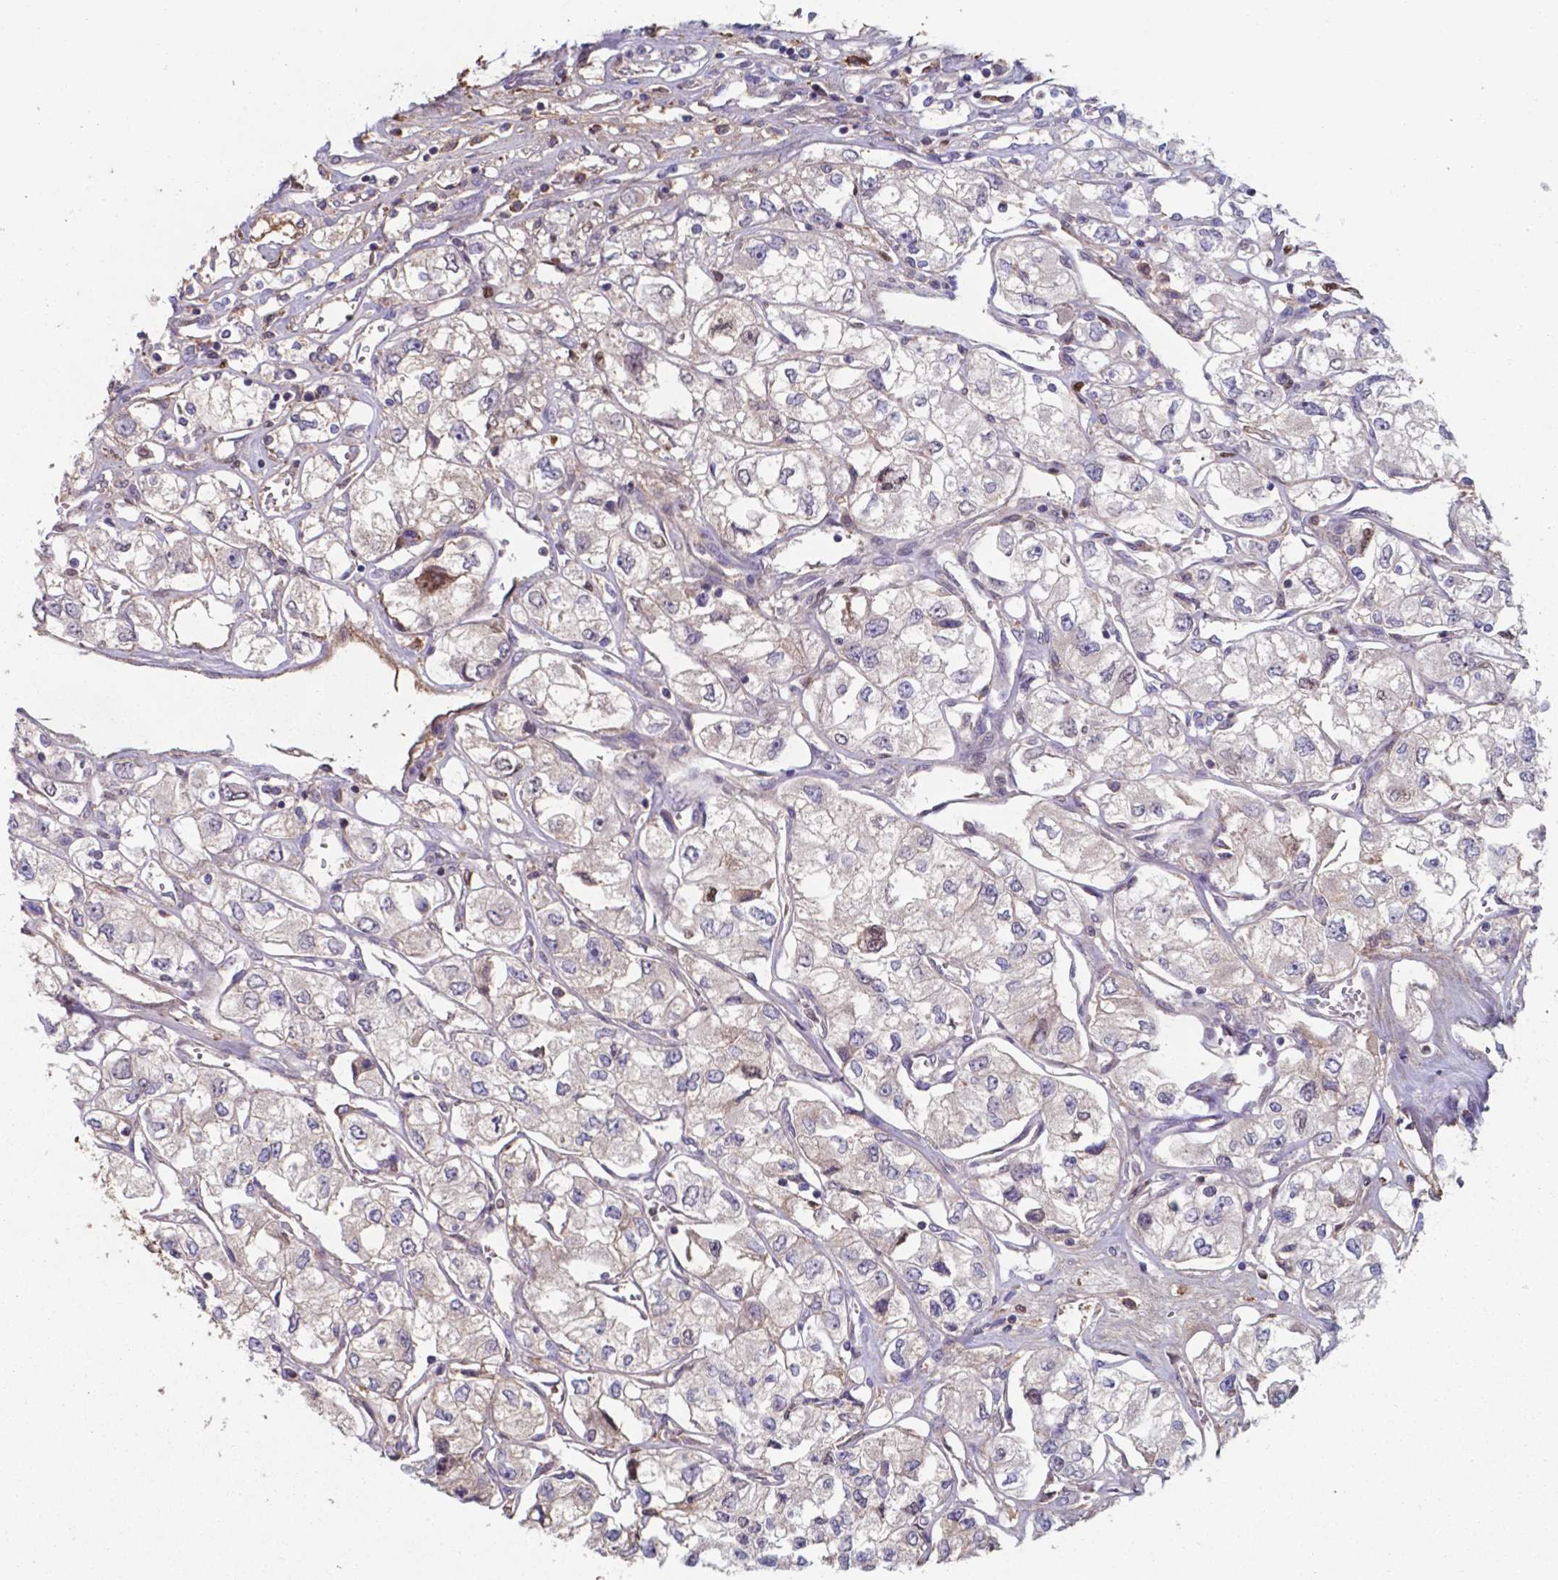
{"staining": {"intensity": "negative", "quantity": "none", "location": "none"}, "tissue": "renal cancer", "cell_type": "Tumor cells", "image_type": "cancer", "snomed": [{"axis": "morphology", "description": "Adenocarcinoma, NOS"}, {"axis": "topography", "description": "Kidney"}], "caption": "Immunohistochemical staining of human adenocarcinoma (renal) shows no significant positivity in tumor cells.", "gene": "SERPINA1", "patient": {"sex": "female", "age": 59}}